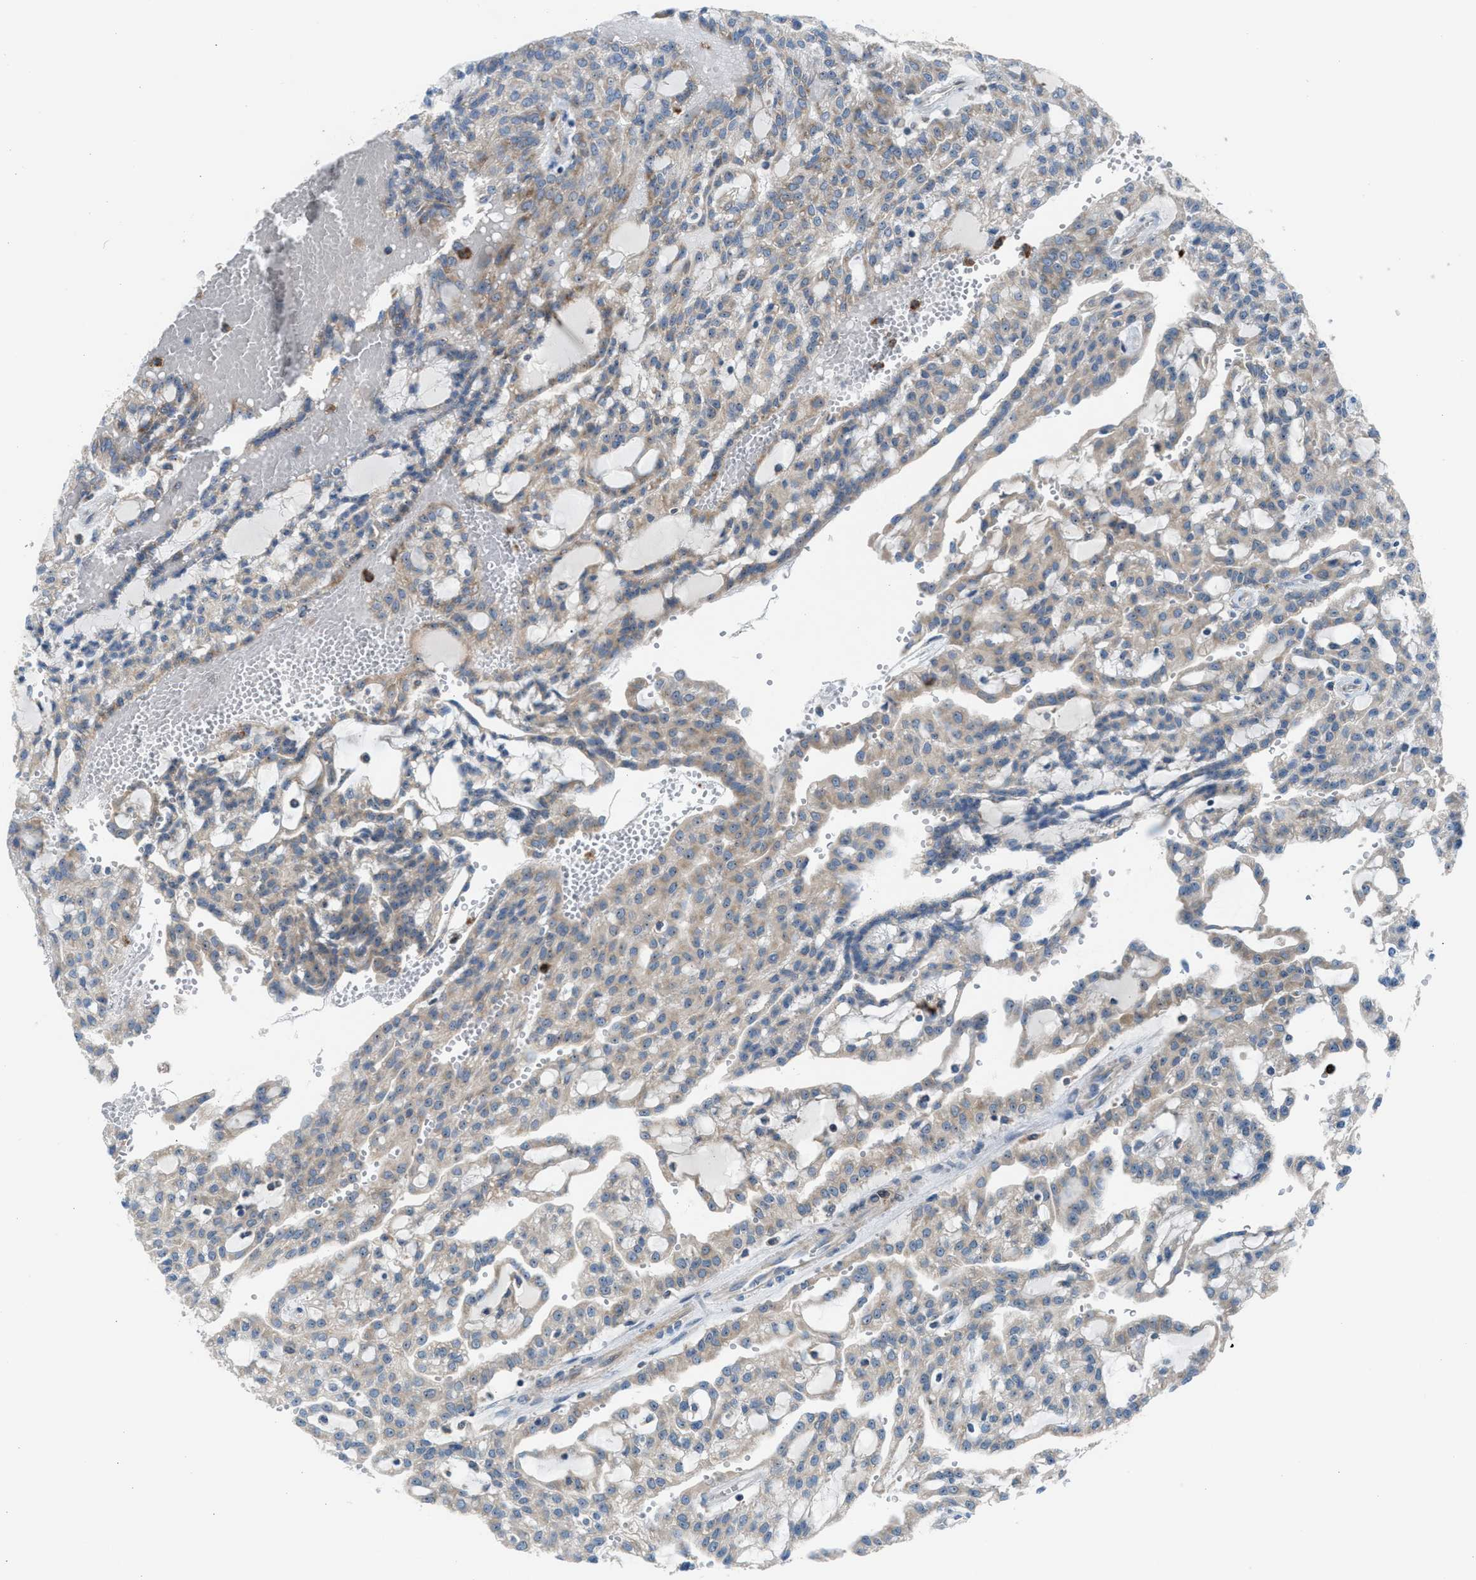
{"staining": {"intensity": "weak", "quantity": ">75%", "location": "cytoplasmic/membranous"}, "tissue": "renal cancer", "cell_type": "Tumor cells", "image_type": "cancer", "snomed": [{"axis": "morphology", "description": "Adenocarcinoma, NOS"}, {"axis": "topography", "description": "Kidney"}], "caption": "Protein expression analysis of human adenocarcinoma (renal) reveals weak cytoplasmic/membranous positivity in approximately >75% of tumor cells.", "gene": "TPH1", "patient": {"sex": "male", "age": 63}}